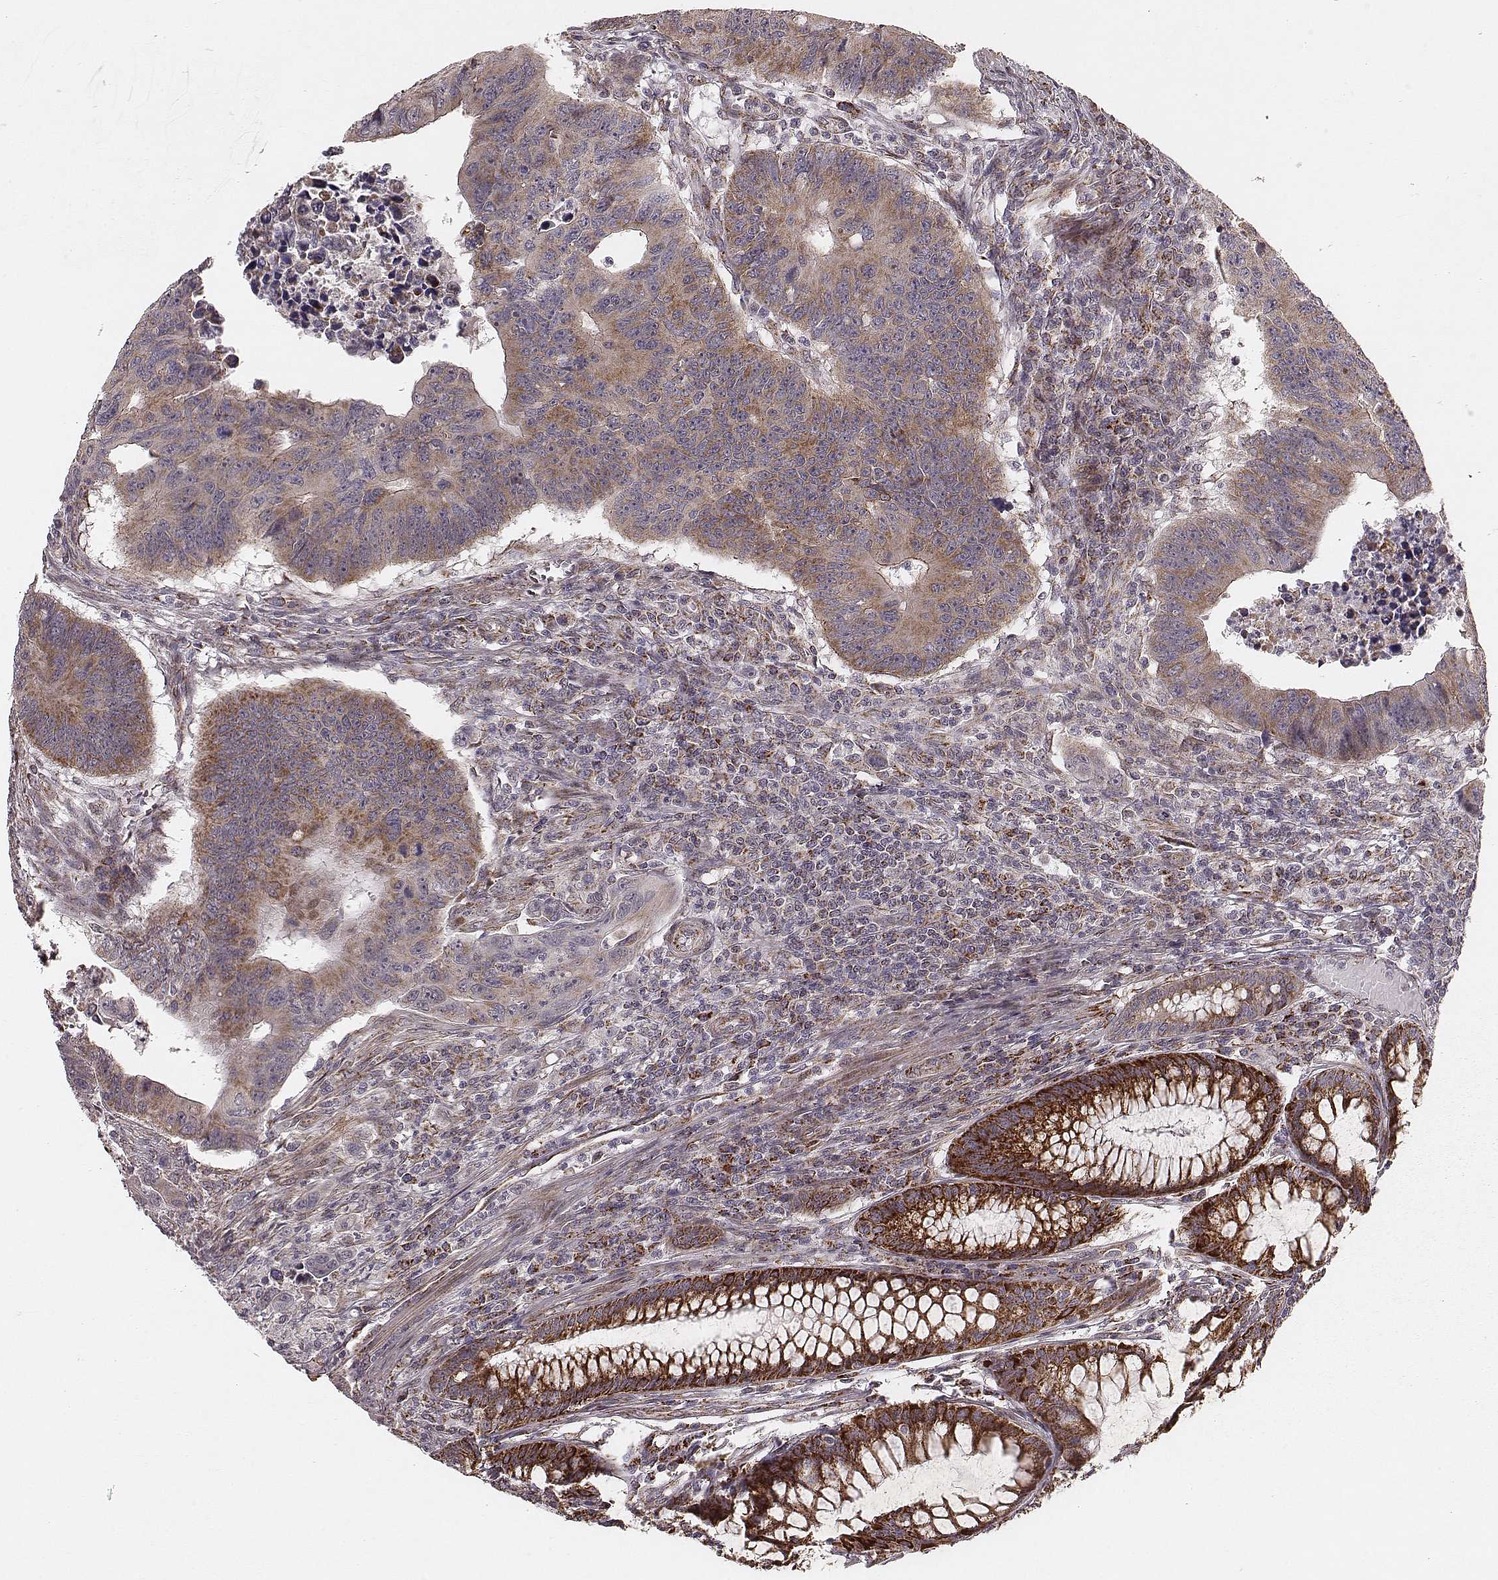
{"staining": {"intensity": "weak", "quantity": ">75%", "location": "cytoplasmic/membranous"}, "tissue": "colorectal cancer", "cell_type": "Tumor cells", "image_type": "cancer", "snomed": [{"axis": "morphology", "description": "Adenocarcinoma, NOS"}, {"axis": "topography", "description": "Rectum"}], "caption": "Human colorectal cancer (adenocarcinoma) stained with a brown dye demonstrates weak cytoplasmic/membranous positive staining in approximately >75% of tumor cells.", "gene": "NDUFA7", "patient": {"sex": "female", "age": 85}}